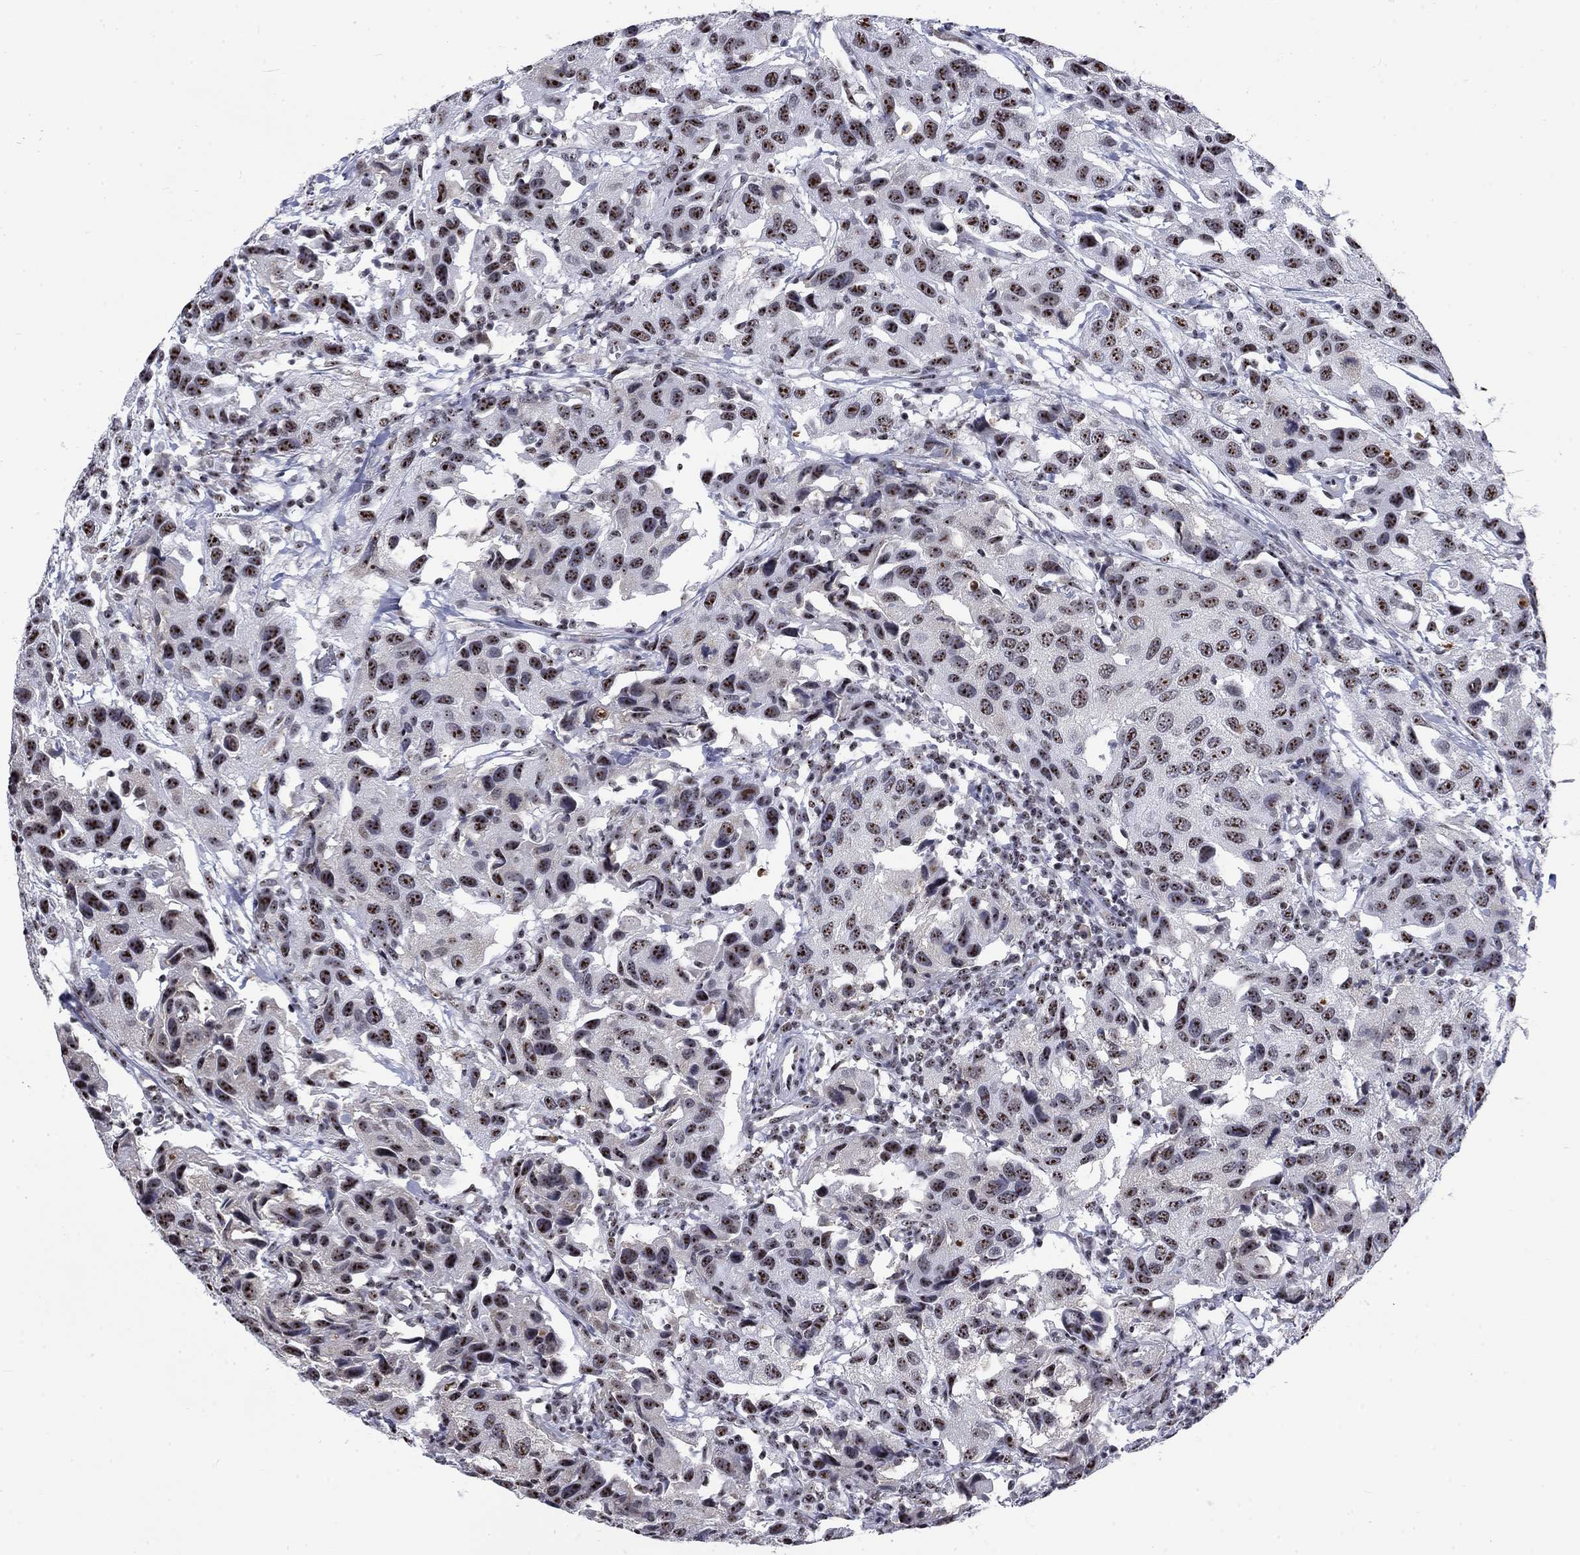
{"staining": {"intensity": "moderate", "quantity": "25%-75%", "location": "nuclear"}, "tissue": "urothelial cancer", "cell_type": "Tumor cells", "image_type": "cancer", "snomed": [{"axis": "morphology", "description": "Urothelial carcinoma, High grade"}, {"axis": "topography", "description": "Urinary bladder"}], "caption": "This is a histology image of immunohistochemistry (IHC) staining of urothelial carcinoma (high-grade), which shows moderate staining in the nuclear of tumor cells.", "gene": "CSRNP3", "patient": {"sex": "male", "age": 79}}